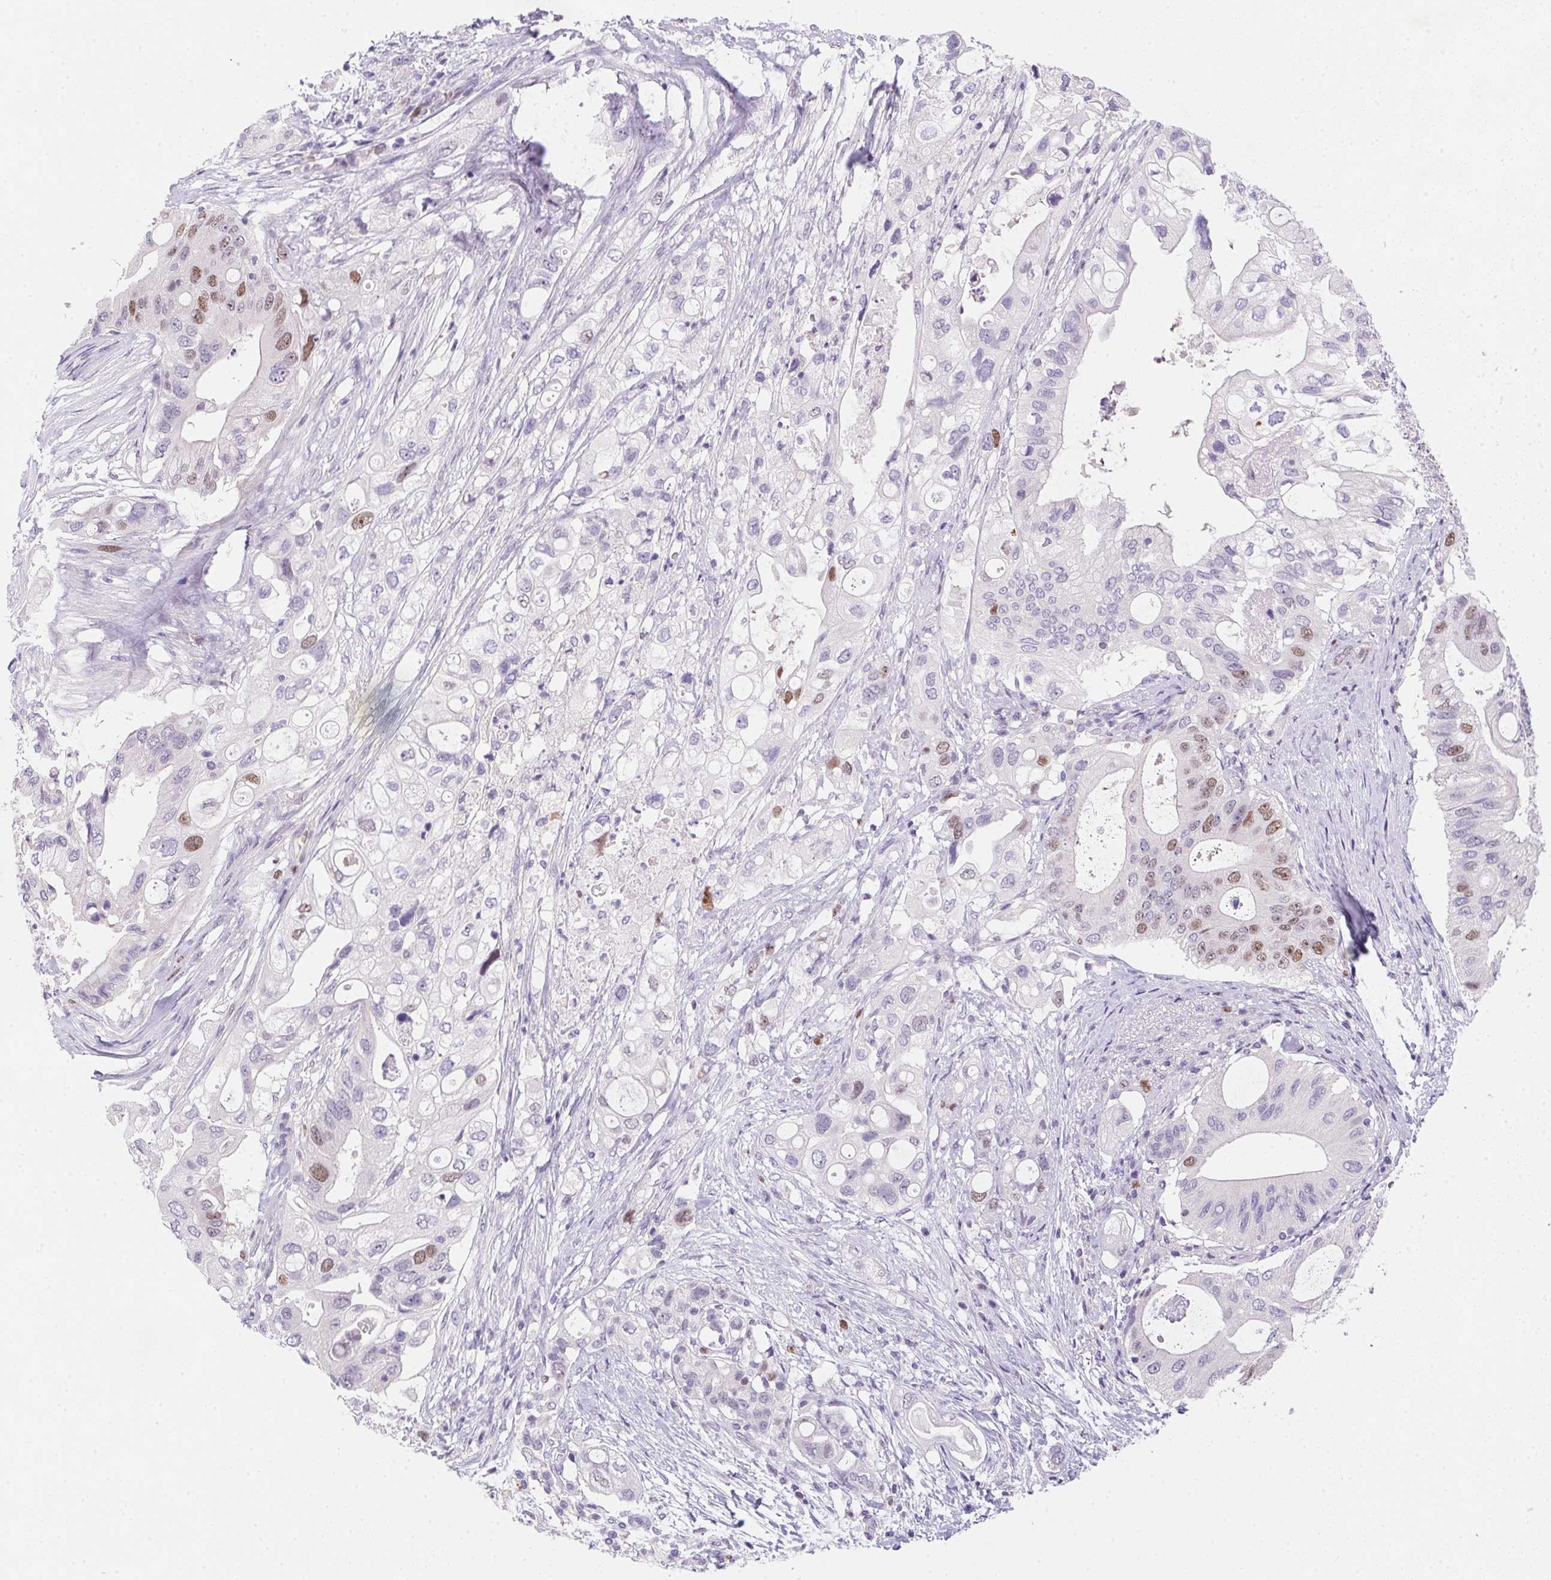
{"staining": {"intensity": "weak", "quantity": "25%-75%", "location": "nuclear"}, "tissue": "pancreatic cancer", "cell_type": "Tumor cells", "image_type": "cancer", "snomed": [{"axis": "morphology", "description": "Adenocarcinoma, NOS"}, {"axis": "topography", "description": "Pancreas"}], "caption": "High-magnification brightfield microscopy of pancreatic cancer stained with DAB (brown) and counterstained with hematoxylin (blue). tumor cells exhibit weak nuclear positivity is present in approximately25%-75% of cells.", "gene": "HELLS", "patient": {"sex": "female", "age": 72}}